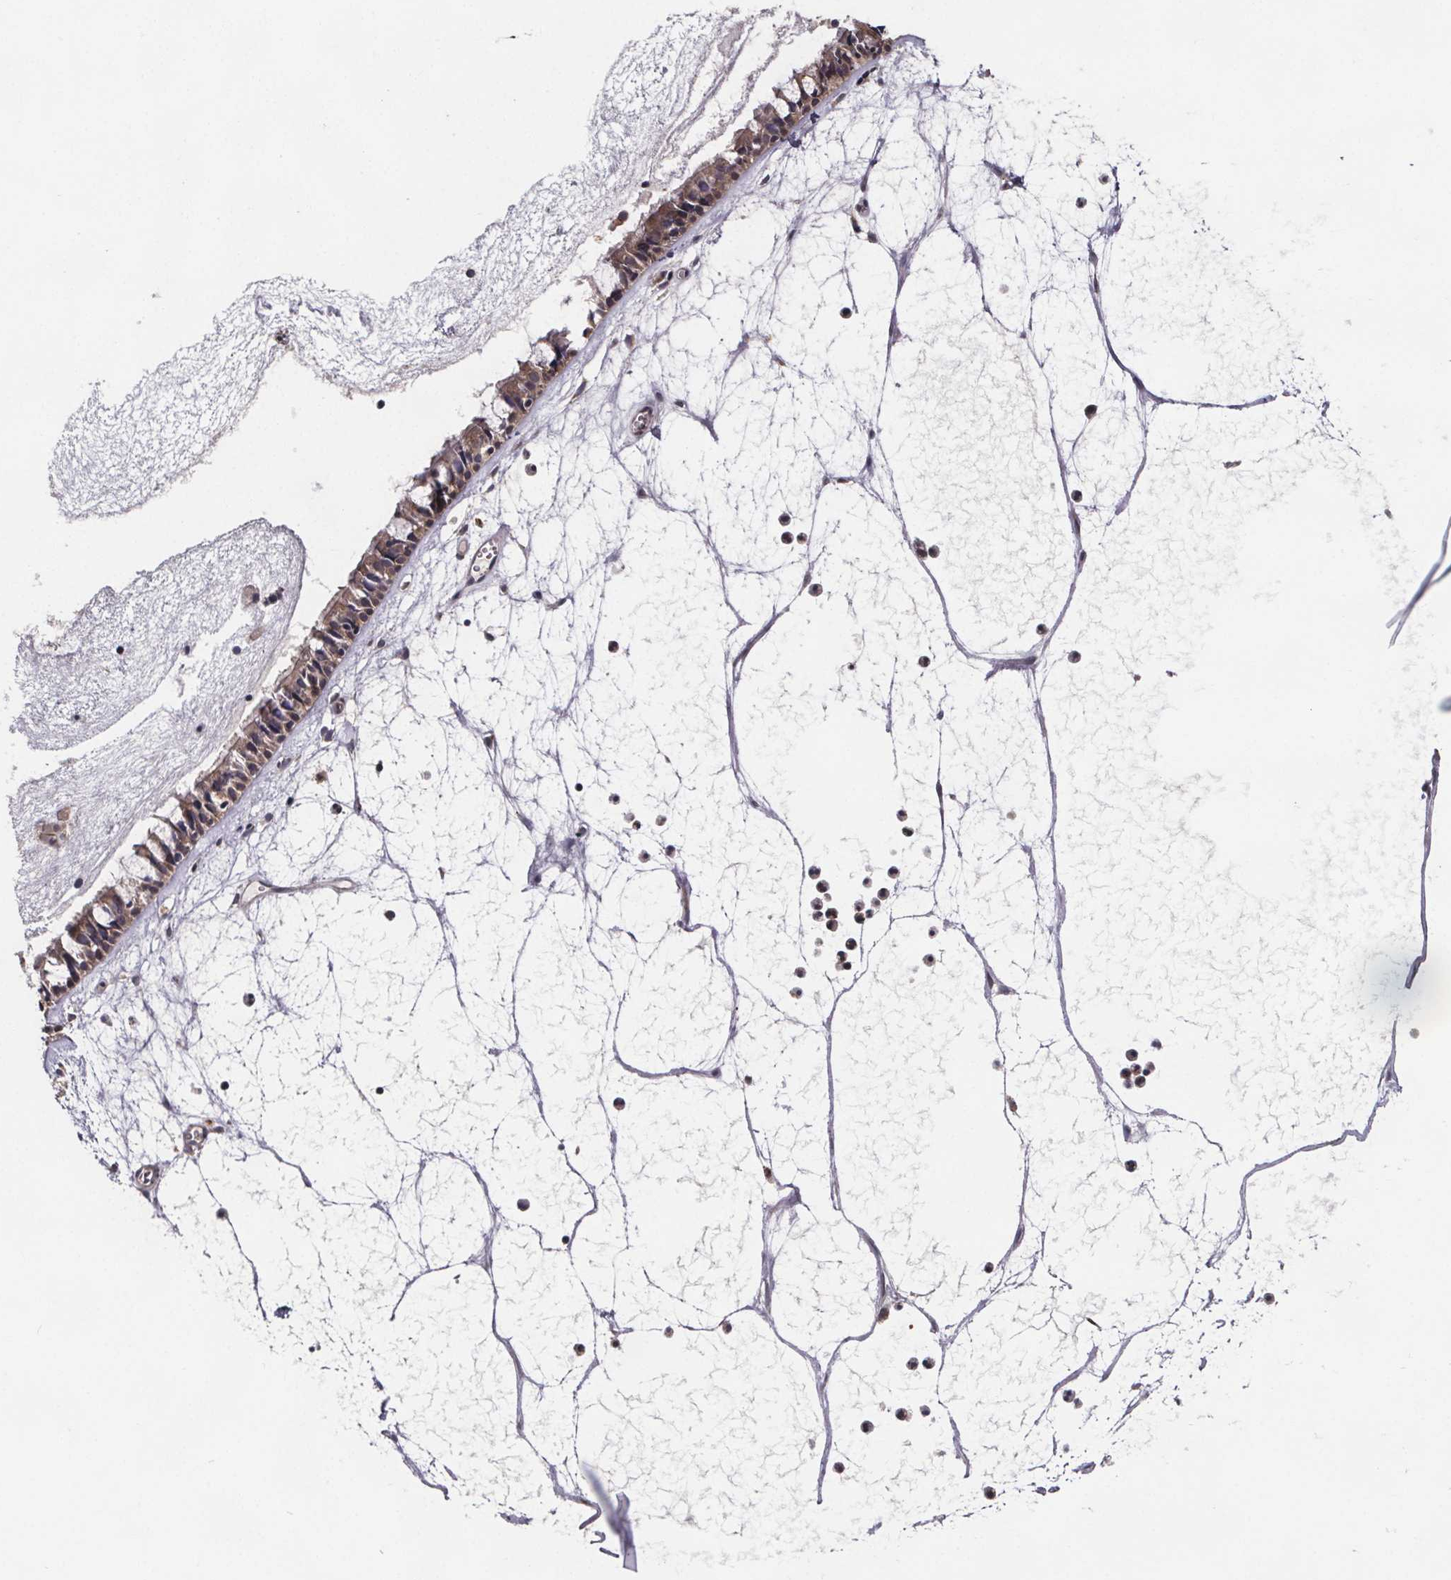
{"staining": {"intensity": "moderate", "quantity": ">75%", "location": "cytoplasmic/membranous"}, "tissue": "nasopharynx", "cell_type": "Respiratory epithelial cells", "image_type": "normal", "snomed": [{"axis": "morphology", "description": "Normal tissue, NOS"}, {"axis": "topography", "description": "Nasopharynx"}], "caption": "Respiratory epithelial cells reveal moderate cytoplasmic/membranous expression in about >75% of cells in normal nasopharynx.", "gene": "SAT1", "patient": {"sex": "male", "age": 31}}